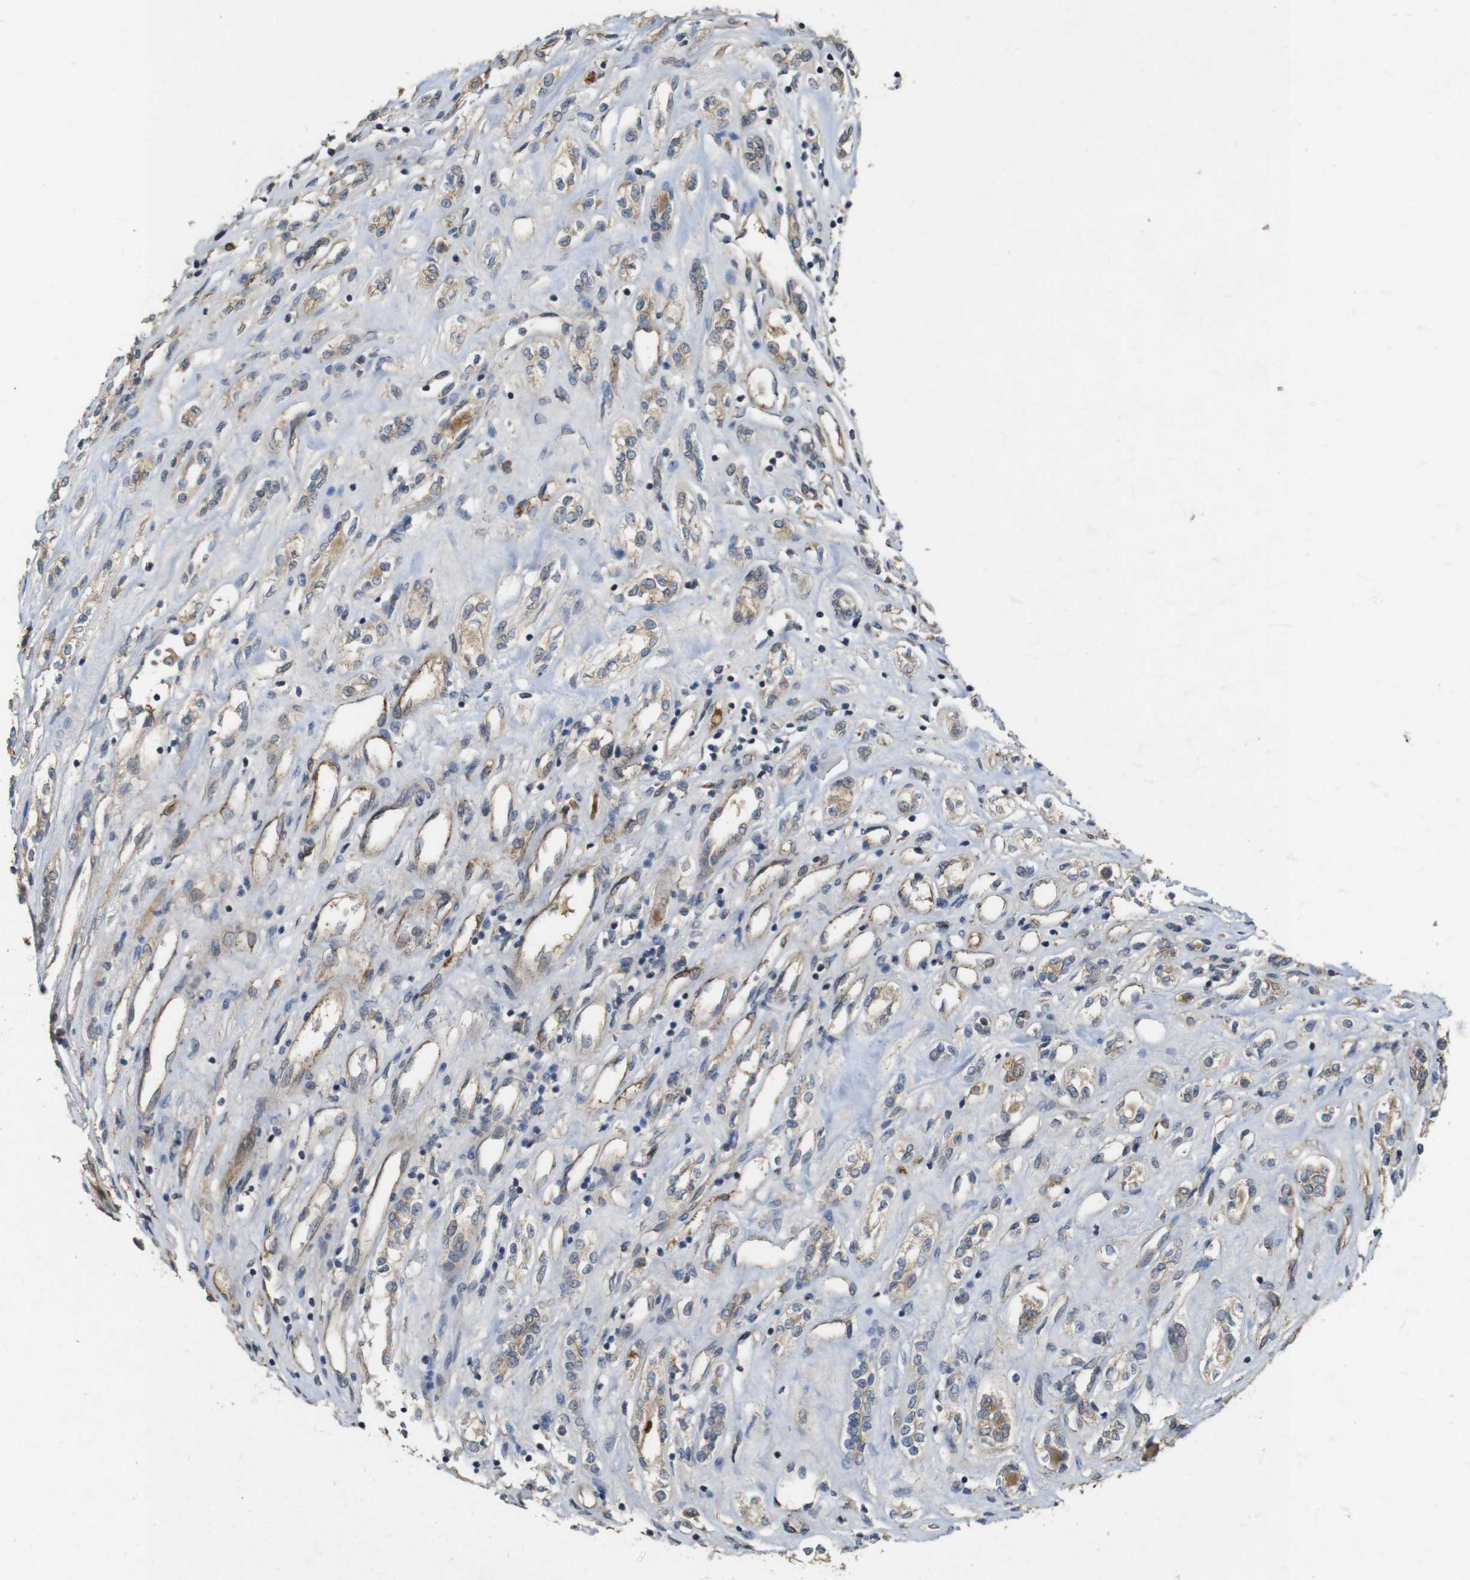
{"staining": {"intensity": "moderate", "quantity": ">75%", "location": "cytoplasmic/membranous"}, "tissue": "renal cancer", "cell_type": "Tumor cells", "image_type": "cancer", "snomed": [{"axis": "morphology", "description": "Adenocarcinoma, NOS"}, {"axis": "topography", "description": "Kidney"}], "caption": "Immunohistochemistry (IHC) (DAB (3,3'-diaminobenzidine)) staining of human renal cancer demonstrates moderate cytoplasmic/membranous protein positivity in approximately >75% of tumor cells. Nuclei are stained in blue.", "gene": "PCDHB10", "patient": {"sex": "female", "age": 70}}